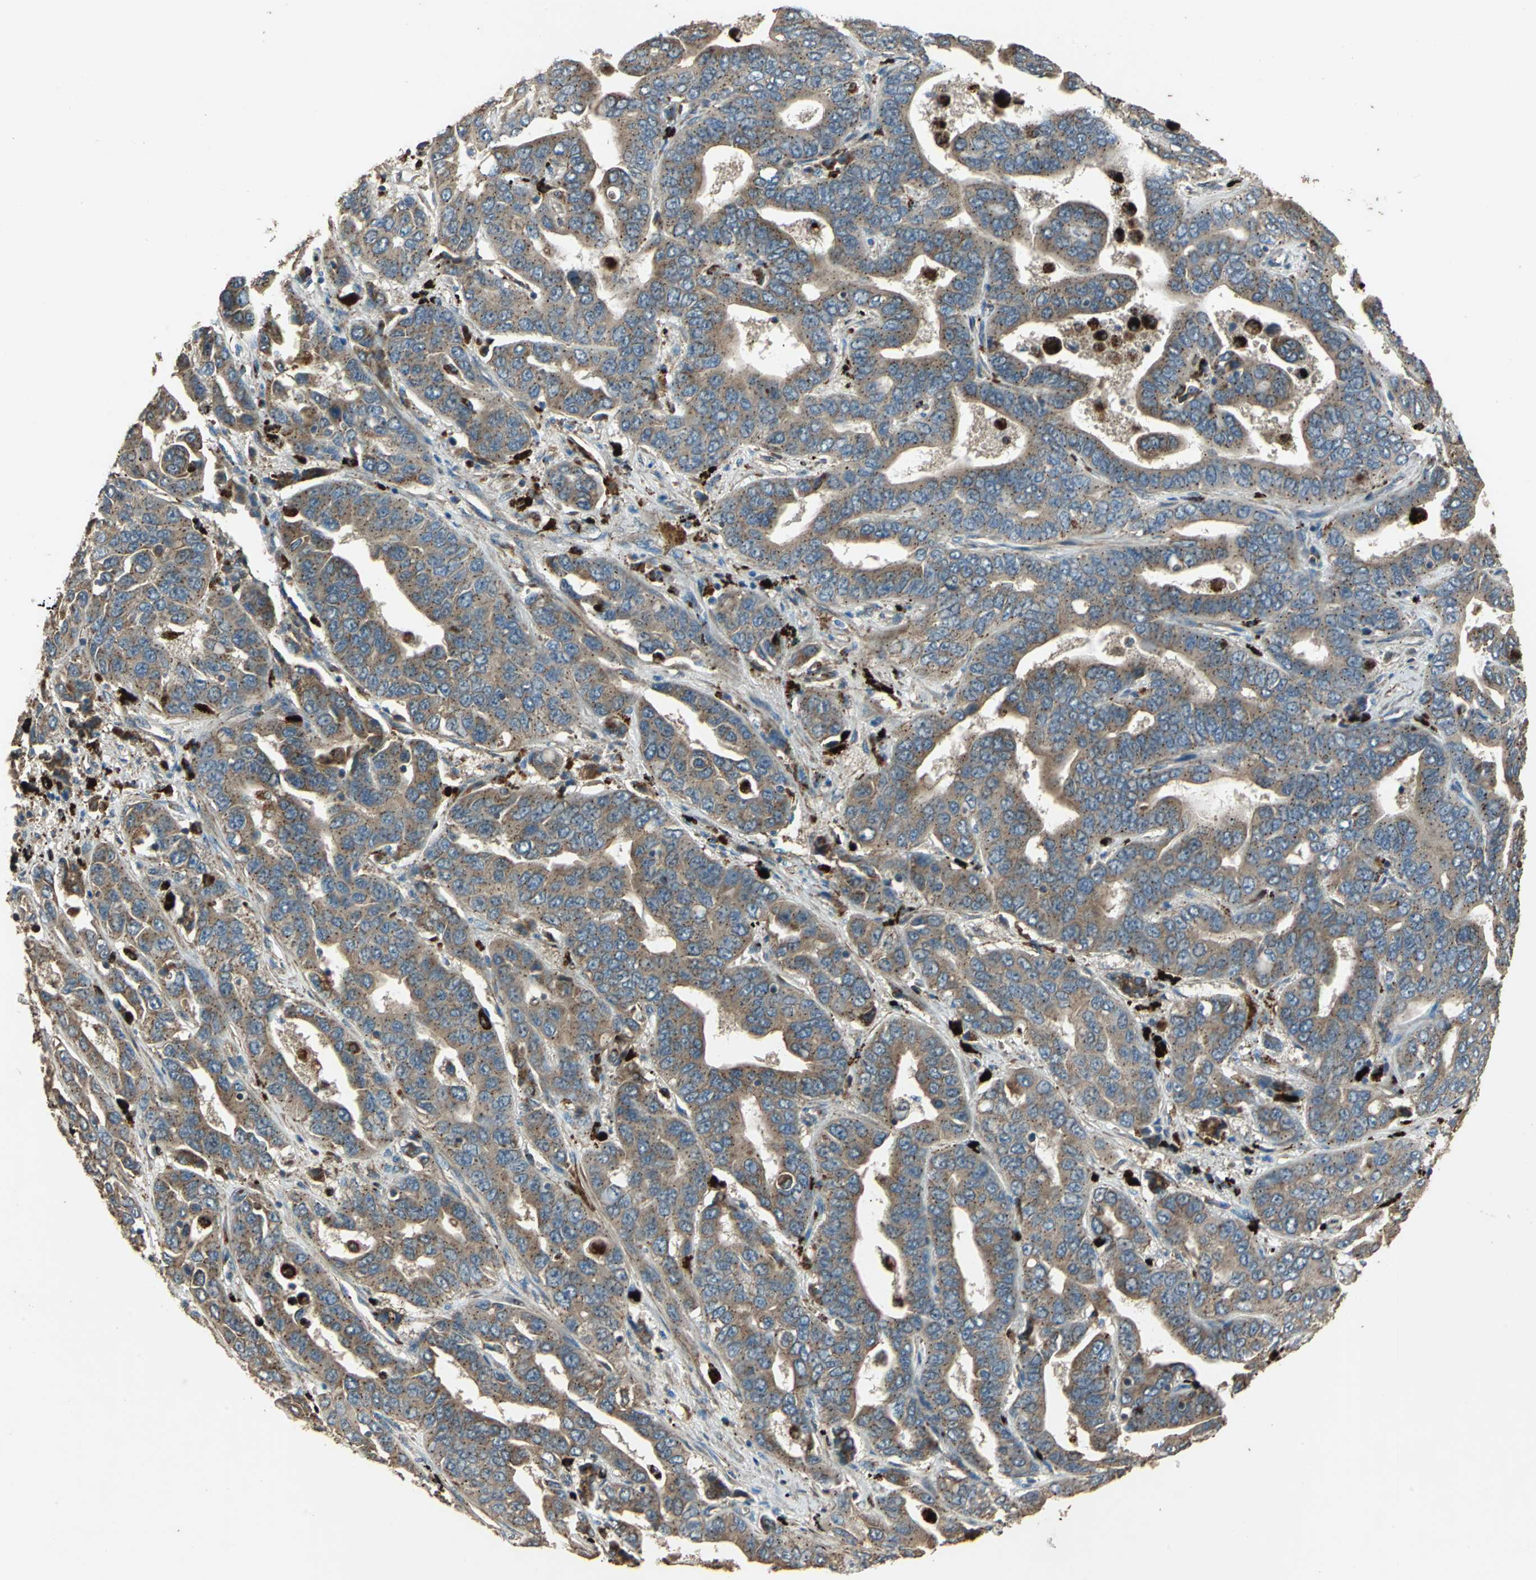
{"staining": {"intensity": "moderate", "quantity": ">75%", "location": "cytoplasmic/membranous"}, "tissue": "liver cancer", "cell_type": "Tumor cells", "image_type": "cancer", "snomed": [{"axis": "morphology", "description": "Cholangiocarcinoma"}, {"axis": "topography", "description": "Liver"}], "caption": "Protein staining reveals moderate cytoplasmic/membranous positivity in approximately >75% of tumor cells in cholangiocarcinoma (liver).", "gene": "POLRMT", "patient": {"sex": "female", "age": 52}}